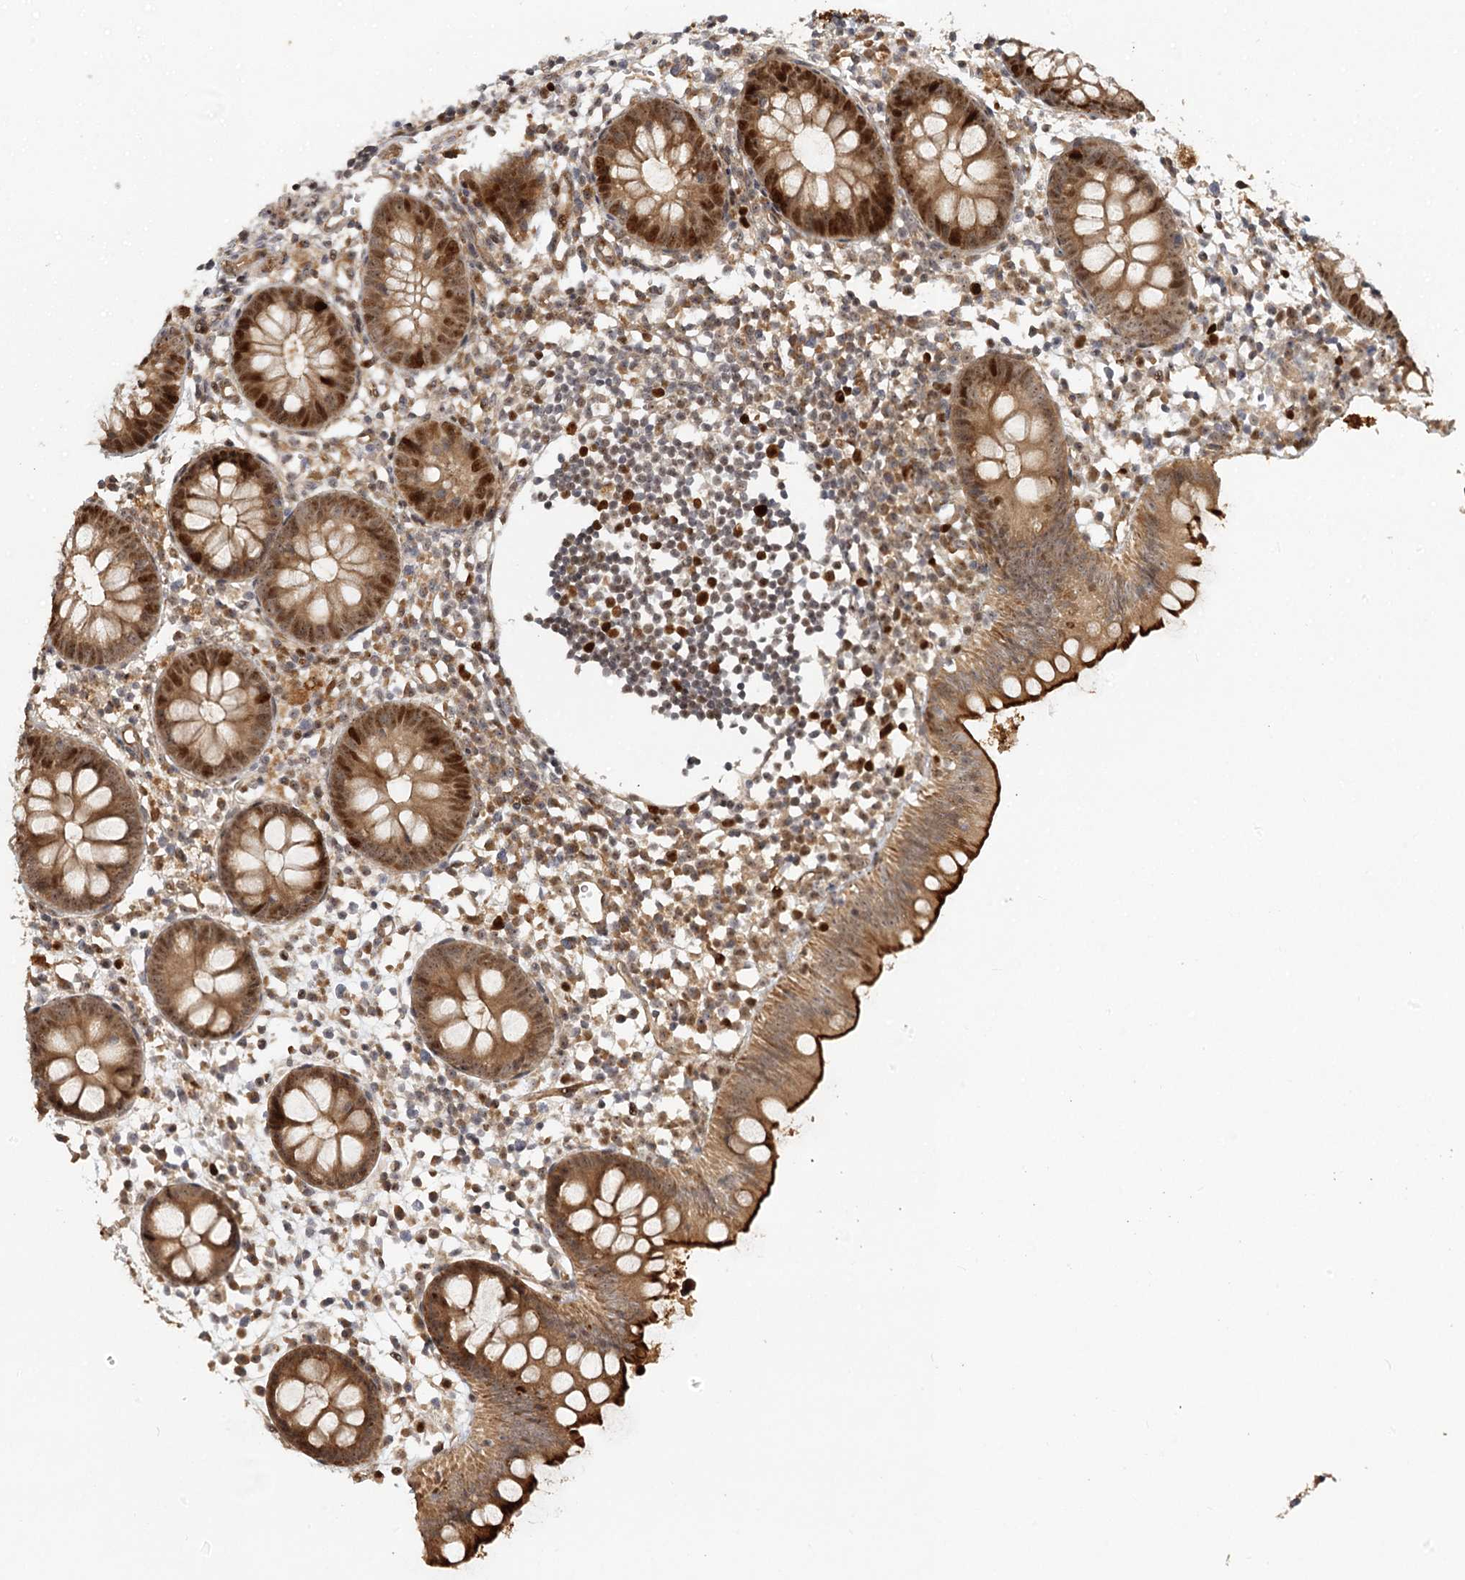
{"staining": {"intensity": "moderate", "quantity": ">75%", "location": "cytoplasmic/membranous,nuclear"}, "tissue": "appendix", "cell_type": "Glandular cells", "image_type": "normal", "snomed": [{"axis": "morphology", "description": "Normal tissue, NOS"}, {"axis": "topography", "description": "Appendix"}], "caption": "Protein expression analysis of normal human appendix reveals moderate cytoplasmic/membranous,nuclear staining in about >75% of glandular cells. The staining was performed using DAB (3,3'-diaminobenzidine) to visualize the protein expression in brown, while the nuclei were stained in blue with hematoxylin (Magnification: 20x).", "gene": "PIK3C2A", "patient": {"sex": "female", "age": 20}}